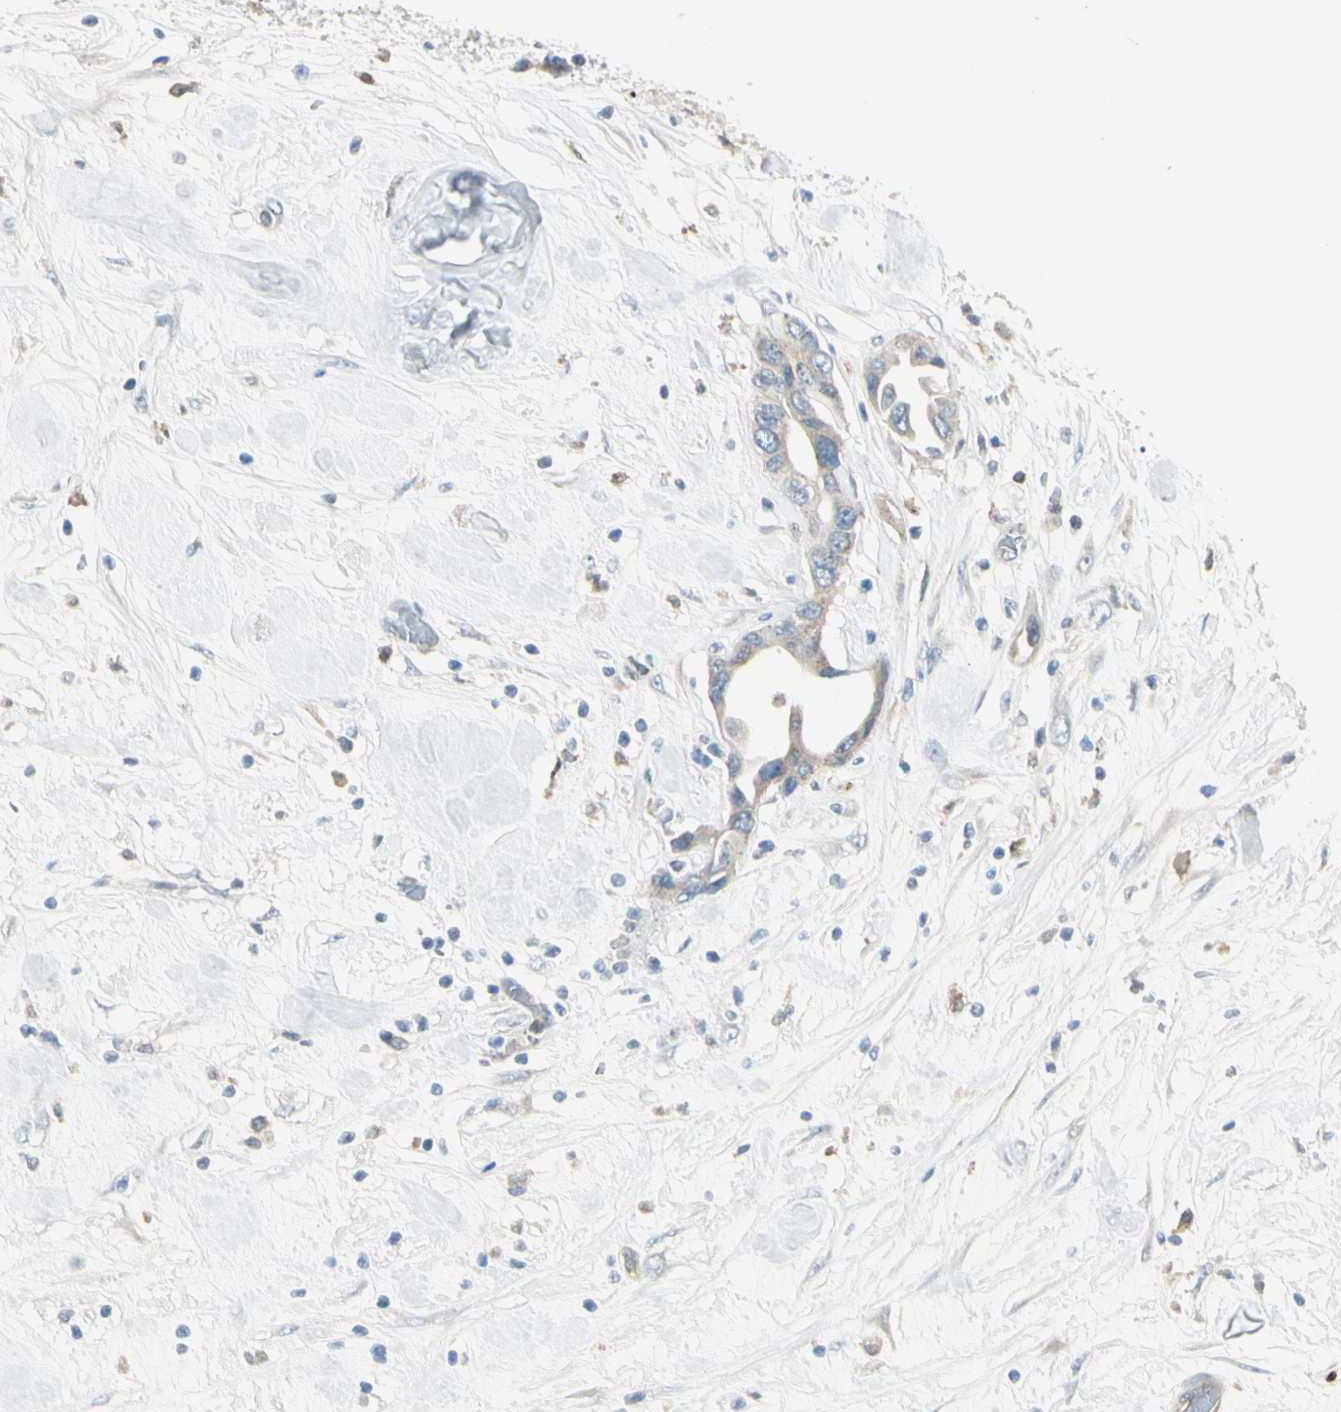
{"staining": {"intensity": "negative", "quantity": "none", "location": "none"}, "tissue": "pancreatic cancer", "cell_type": "Tumor cells", "image_type": "cancer", "snomed": [{"axis": "morphology", "description": "Adenocarcinoma, NOS"}, {"axis": "topography", "description": "Pancreas"}], "caption": "Tumor cells are negative for brown protein staining in pancreatic cancer (adenocarcinoma). (DAB (3,3'-diaminobenzidine) IHC visualized using brightfield microscopy, high magnification).", "gene": "LPCAT2", "patient": {"sex": "female", "age": 57}}